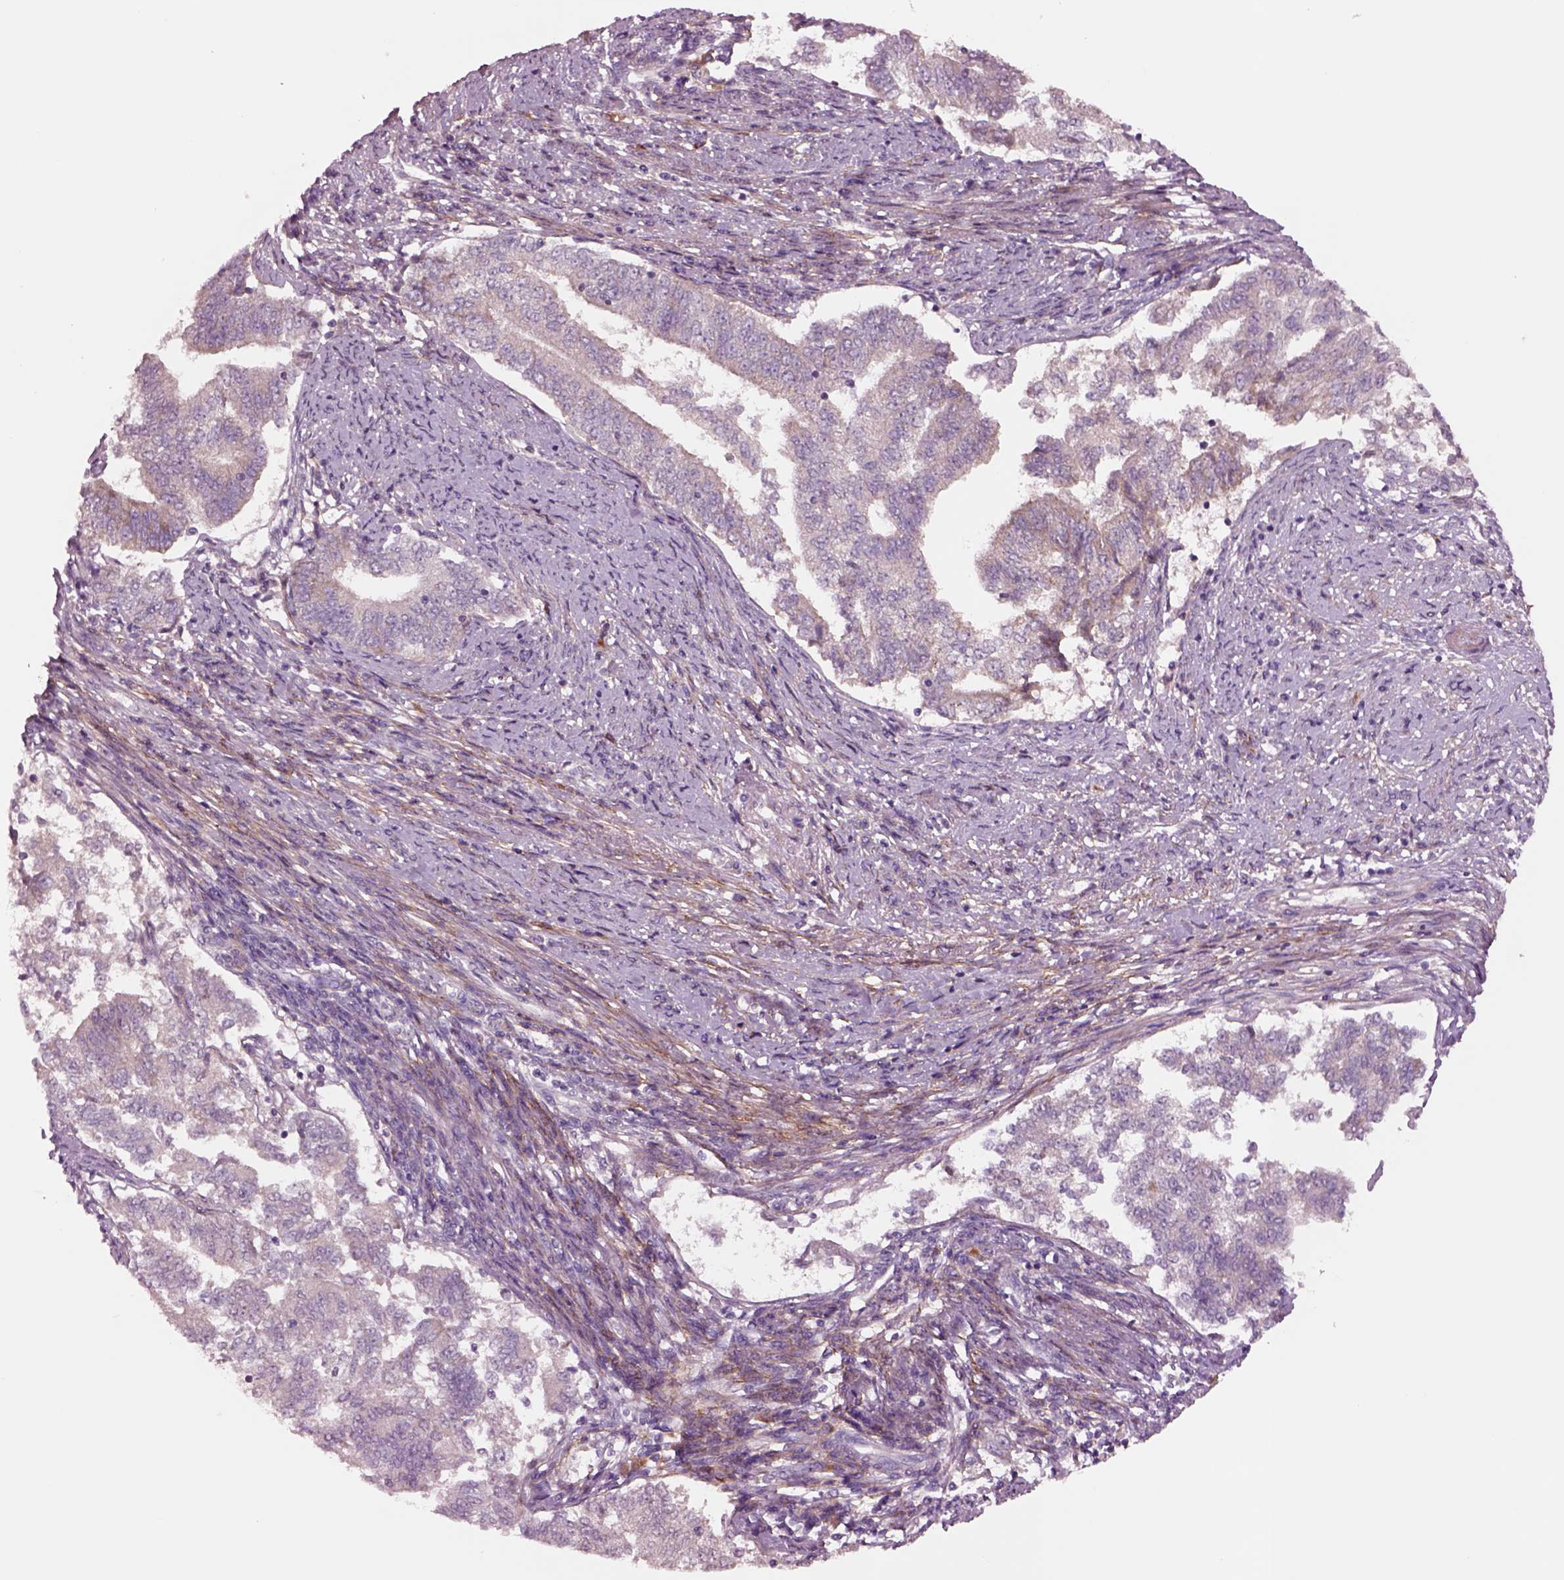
{"staining": {"intensity": "negative", "quantity": "none", "location": "none"}, "tissue": "endometrial cancer", "cell_type": "Tumor cells", "image_type": "cancer", "snomed": [{"axis": "morphology", "description": "Adenocarcinoma, NOS"}, {"axis": "topography", "description": "Endometrium"}], "caption": "High power microscopy photomicrograph of an immunohistochemistry photomicrograph of endometrial adenocarcinoma, revealing no significant positivity in tumor cells.", "gene": "SEC23A", "patient": {"sex": "female", "age": 65}}